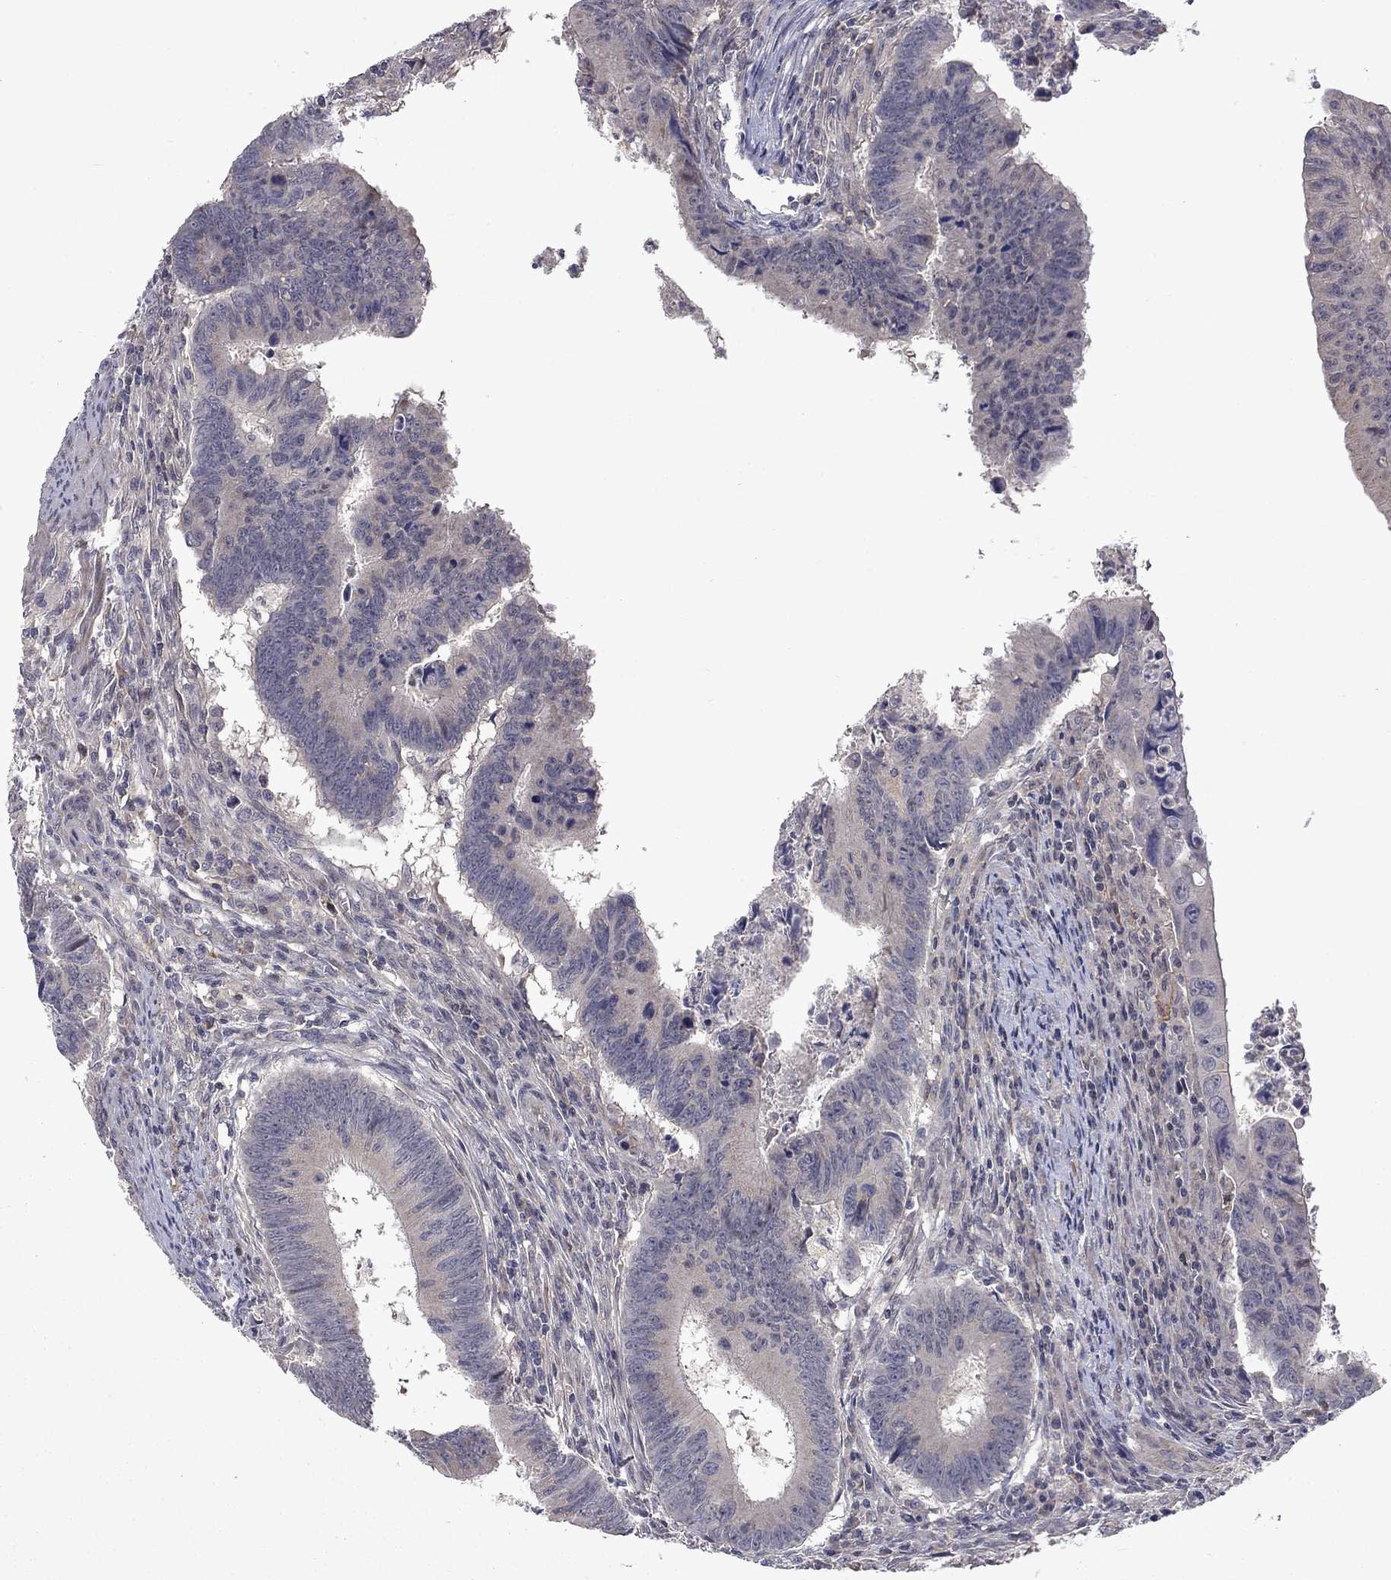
{"staining": {"intensity": "negative", "quantity": "none", "location": "none"}, "tissue": "colorectal cancer", "cell_type": "Tumor cells", "image_type": "cancer", "snomed": [{"axis": "morphology", "description": "Adenocarcinoma, NOS"}, {"axis": "topography", "description": "Colon"}], "caption": "Adenocarcinoma (colorectal) was stained to show a protein in brown. There is no significant positivity in tumor cells.", "gene": "FAM3B", "patient": {"sex": "female", "age": 87}}